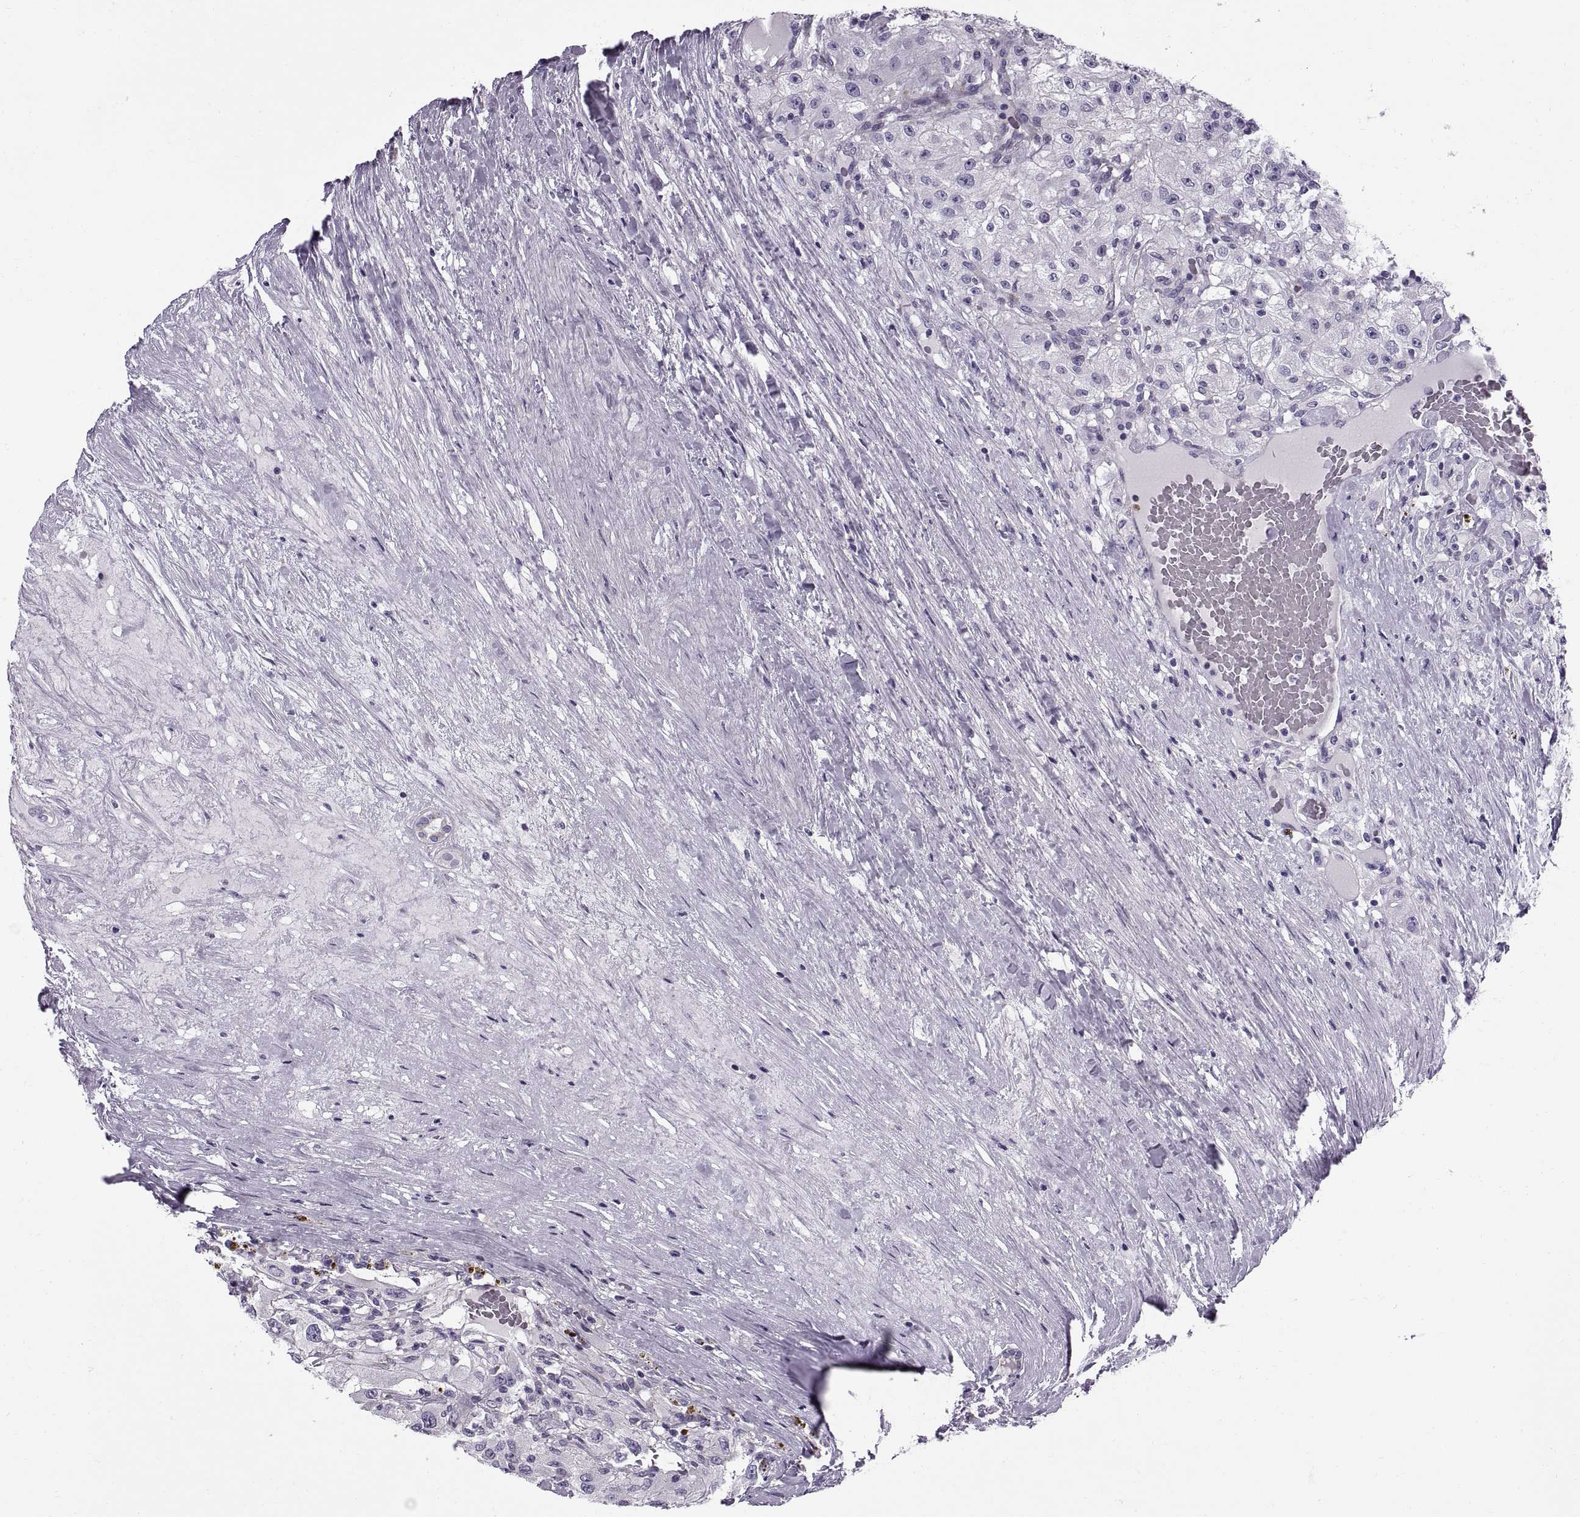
{"staining": {"intensity": "negative", "quantity": "none", "location": "none"}, "tissue": "renal cancer", "cell_type": "Tumor cells", "image_type": "cancer", "snomed": [{"axis": "morphology", "description": "Adenocarcinoma, NOS"}, {"axis": "topography", "description": "Kidney"}], "caption": "Tumor cells are negative for protein expression in human renal cancer (adenocarcinoma).", "gene": "CALCR", "patient": {"sex": "female", "age": 67}}